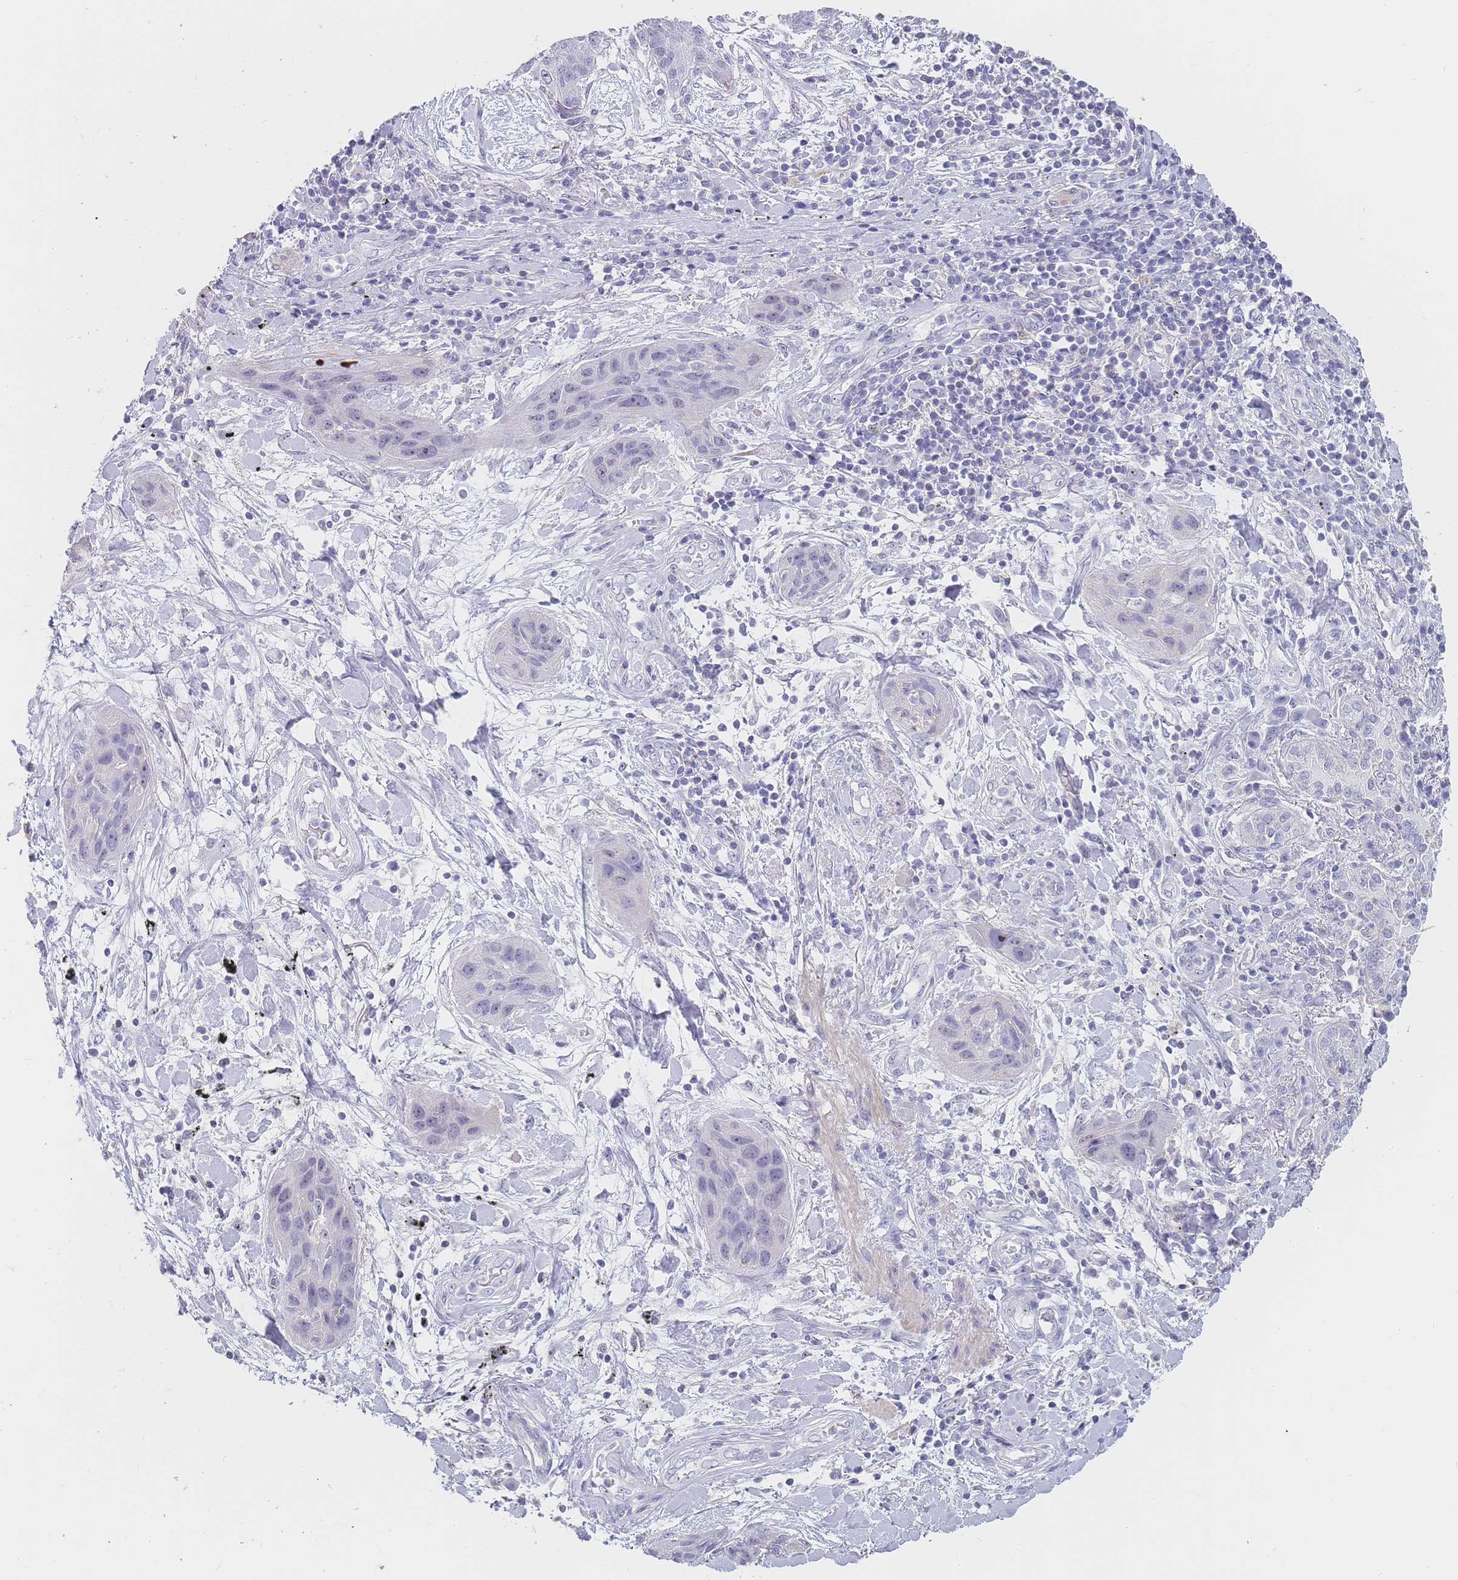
{"staining": {"intensity": "negative", "quantity": "none", "location": "none"}, "tissue": "lung cancer", "cell_type": "Tumor cells", "image_type": "cancer", "snomed": [{"axis": "morphology", "description": "Squamous cell carcinoma, NOS"}, {"axis": "topography", "description": "Lung"}], "caption": "A high-resolution photomicrograph shows immunohistochemistry (IHC) staining of lung cancer (squamous cell carcinoma), which reveals no significant expression in tumor cells.", "gene": "NOP14", "patient": {"sex": "female", "age": 70}}